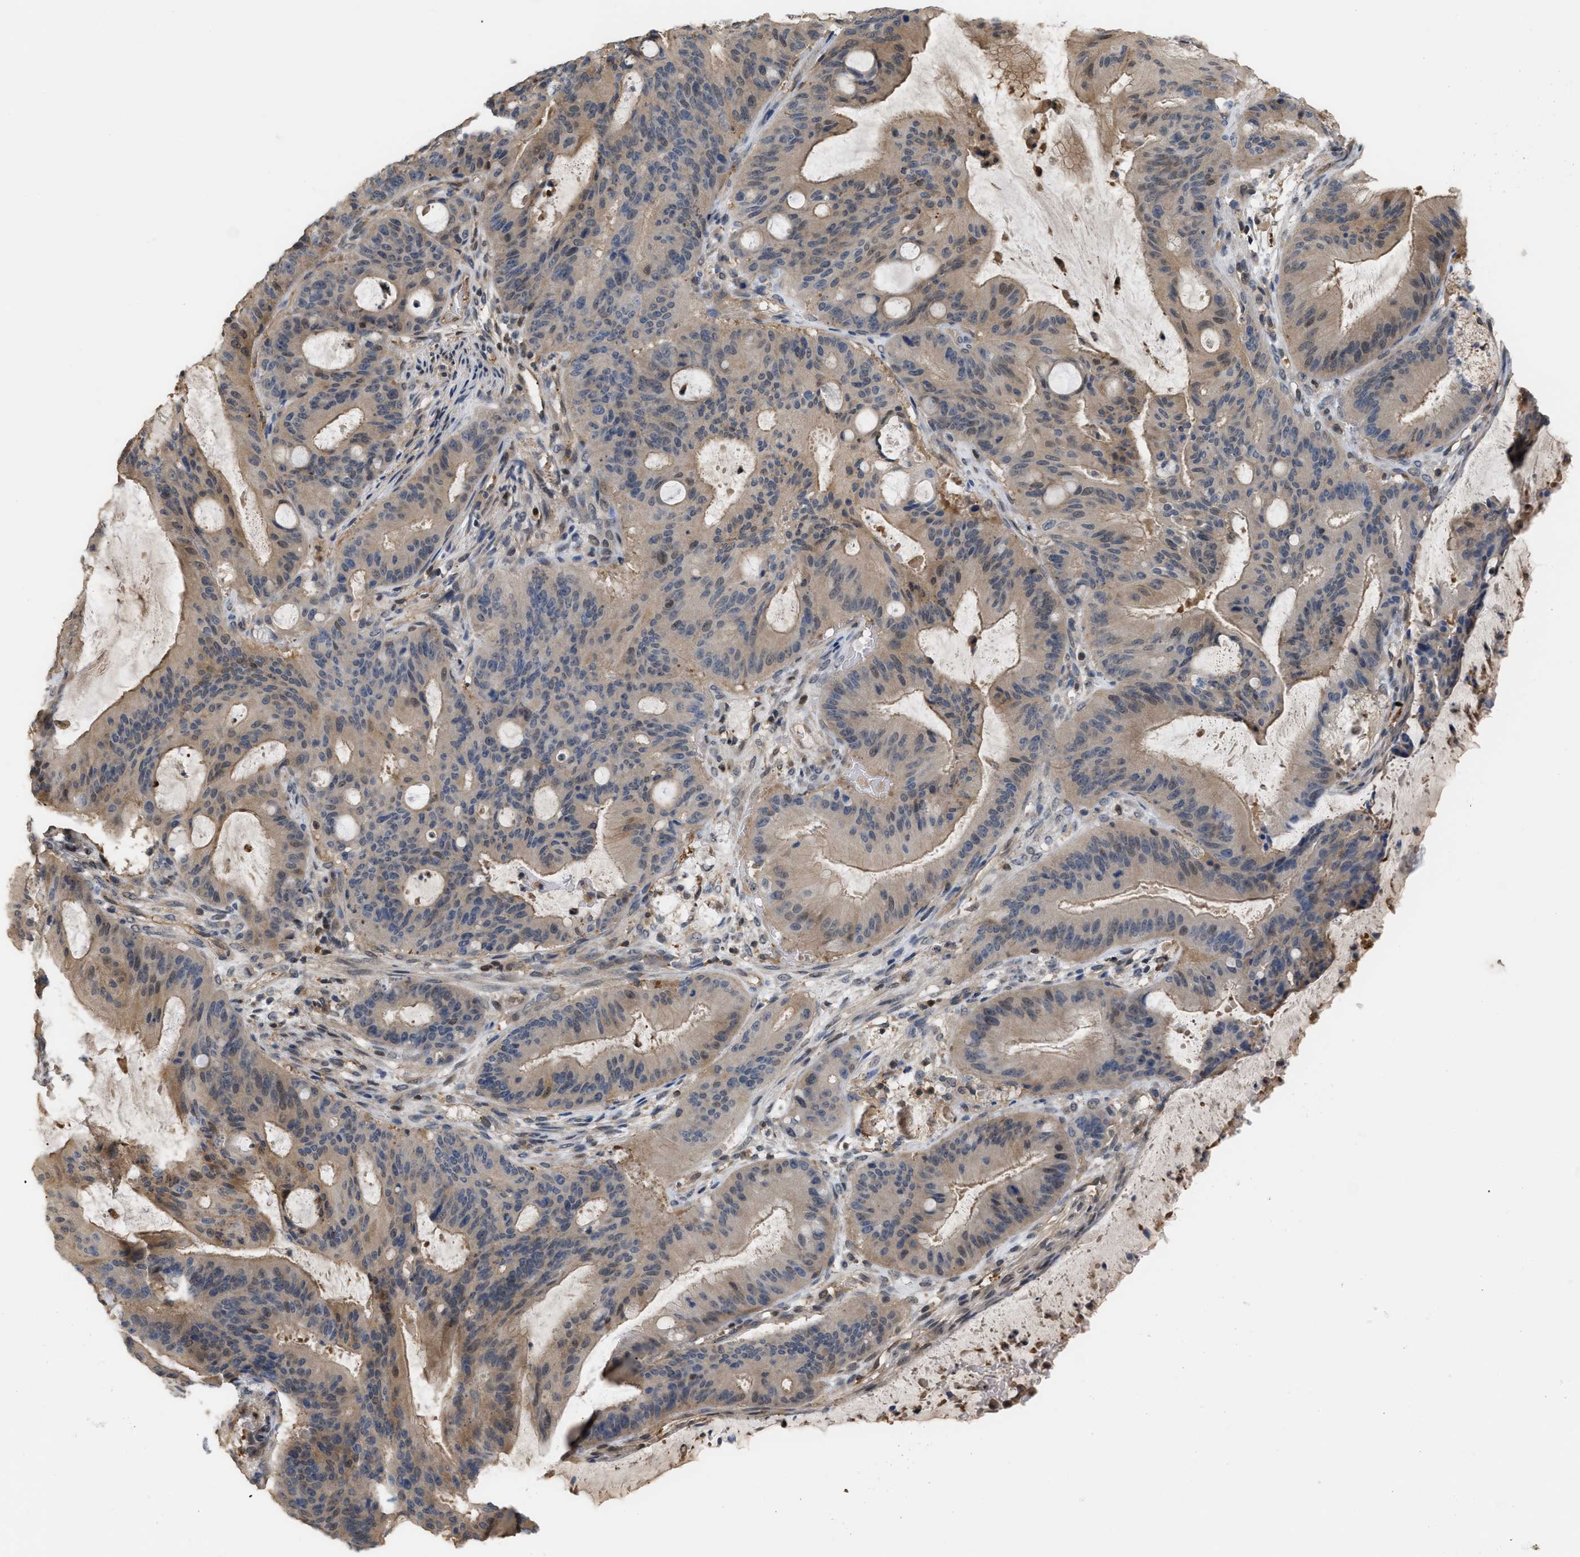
{"staining": {"intensity": "weak", "quantity": ">75%", "location": "cytoplasmic/membranous"}, "tissue": "liver cancer", "cell_type": "Tumor cells", "image_type": "cancer", "snomed": [{"axis": "morphology", "description": "Normal tissue, NOS"}, {"axis": "morphology", "description": "Cholangiocarcinoma"}, {"axis": "topography", "description": "Liver"}, {"axis": "topography", "description": "Peripheral nerve tissue"}], "caption": "Immunohistochemistry histopathology image of liver cancer stained for a protein (brown), which reveals low levels of weak cytoplasmic/membranous expression in about >75% of tumor cells.", "gene": "MTPN", "patient": {"sex": "female", "age": 73}}